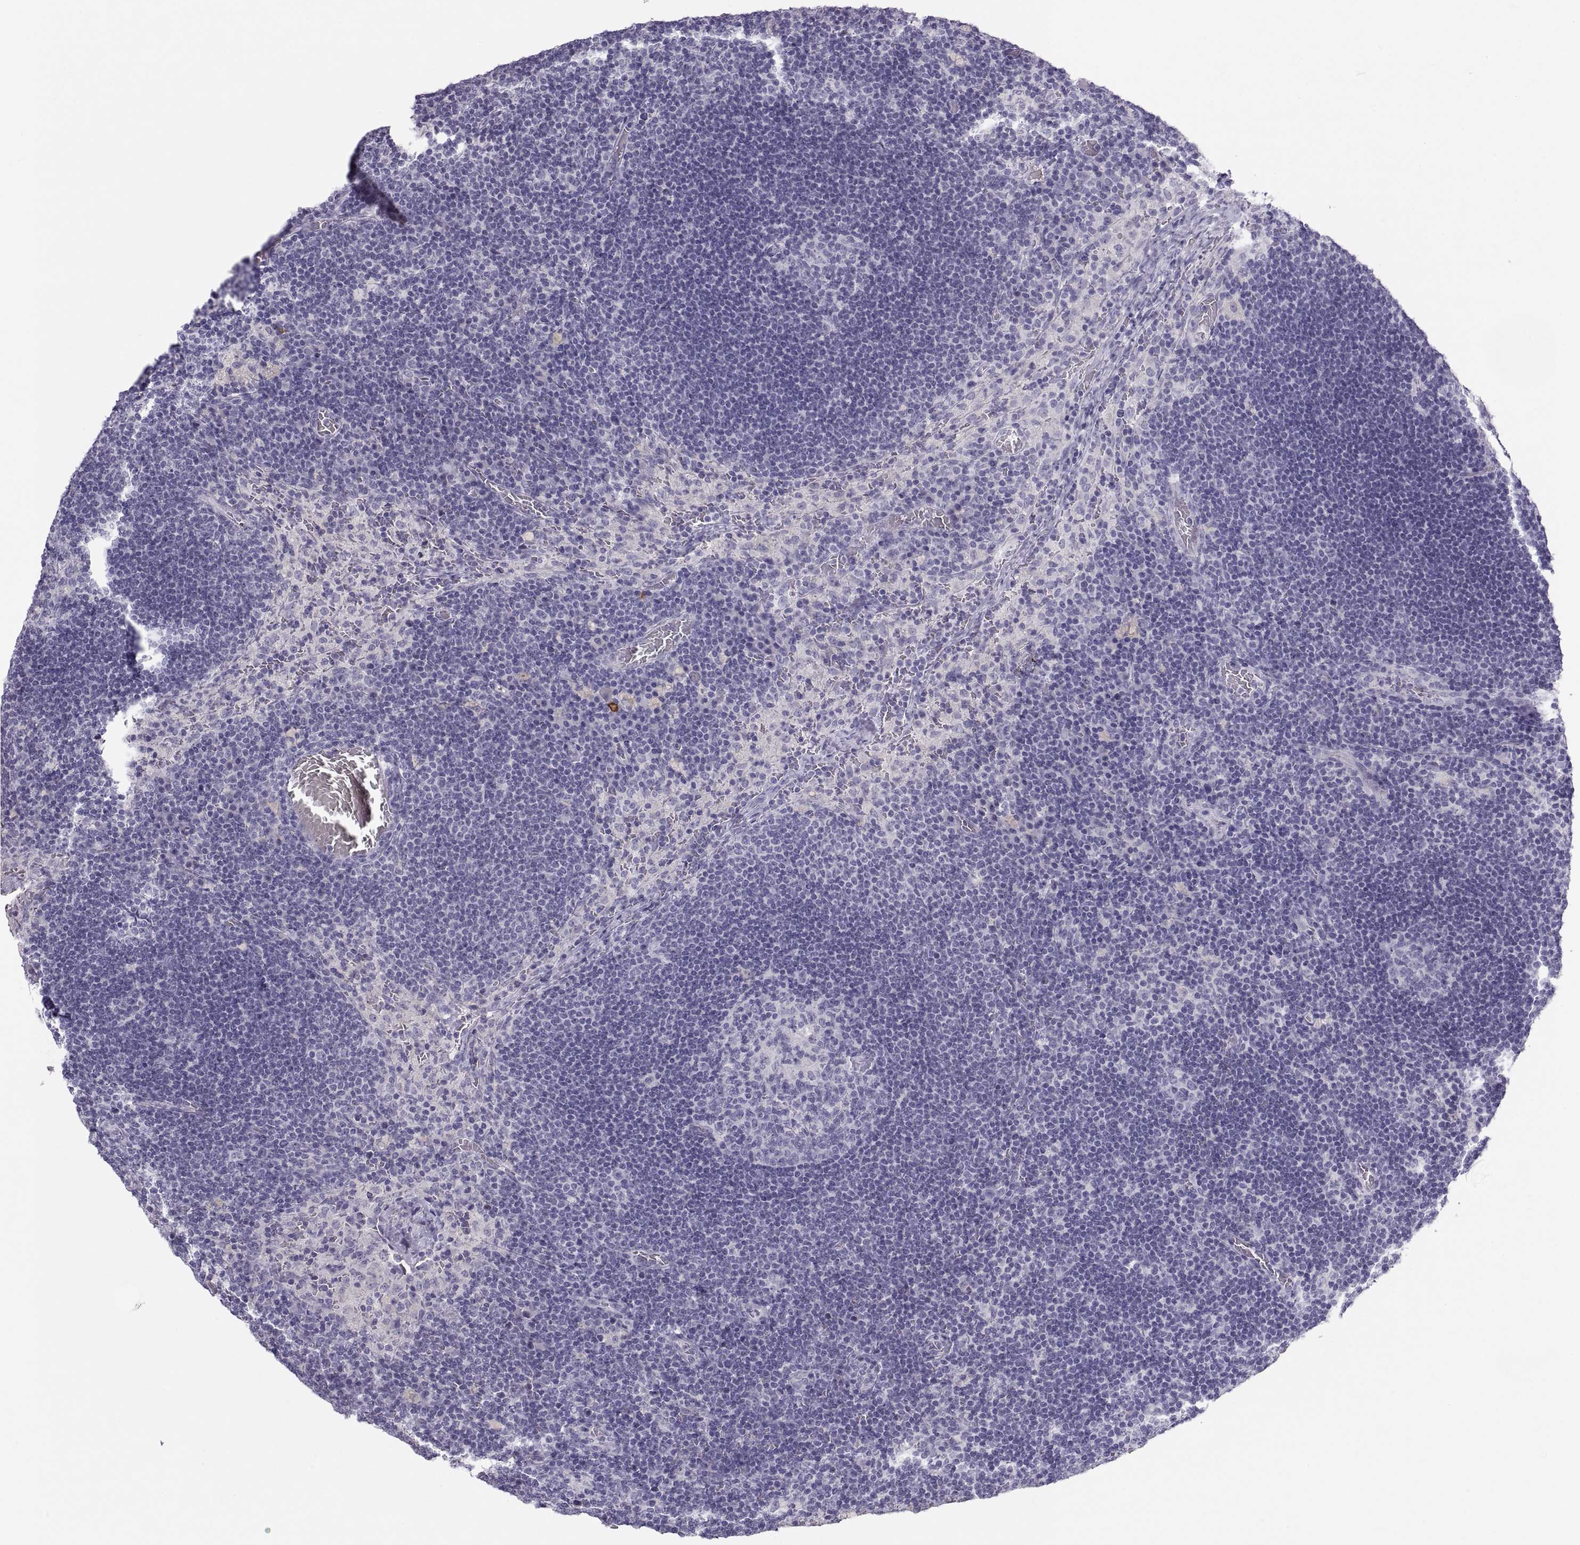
{"staining": {"intensity": "negative", "quantity": "none", "location": "none"}, "tissue": "lymph node", "cell_type": "Germinal center cells", "image_type": "normal", "snomed": [{"axis": "morphology", "description": "Normal tissue, NOS"}, {"axis": "topography", "description": "Lymph node"}], "caption": "Immunohistochemistry of normal human lymph node shows no expression in germinal center cells.", "gene": "MAGEB2", "patient": {"sex": "male", "age": 63}}